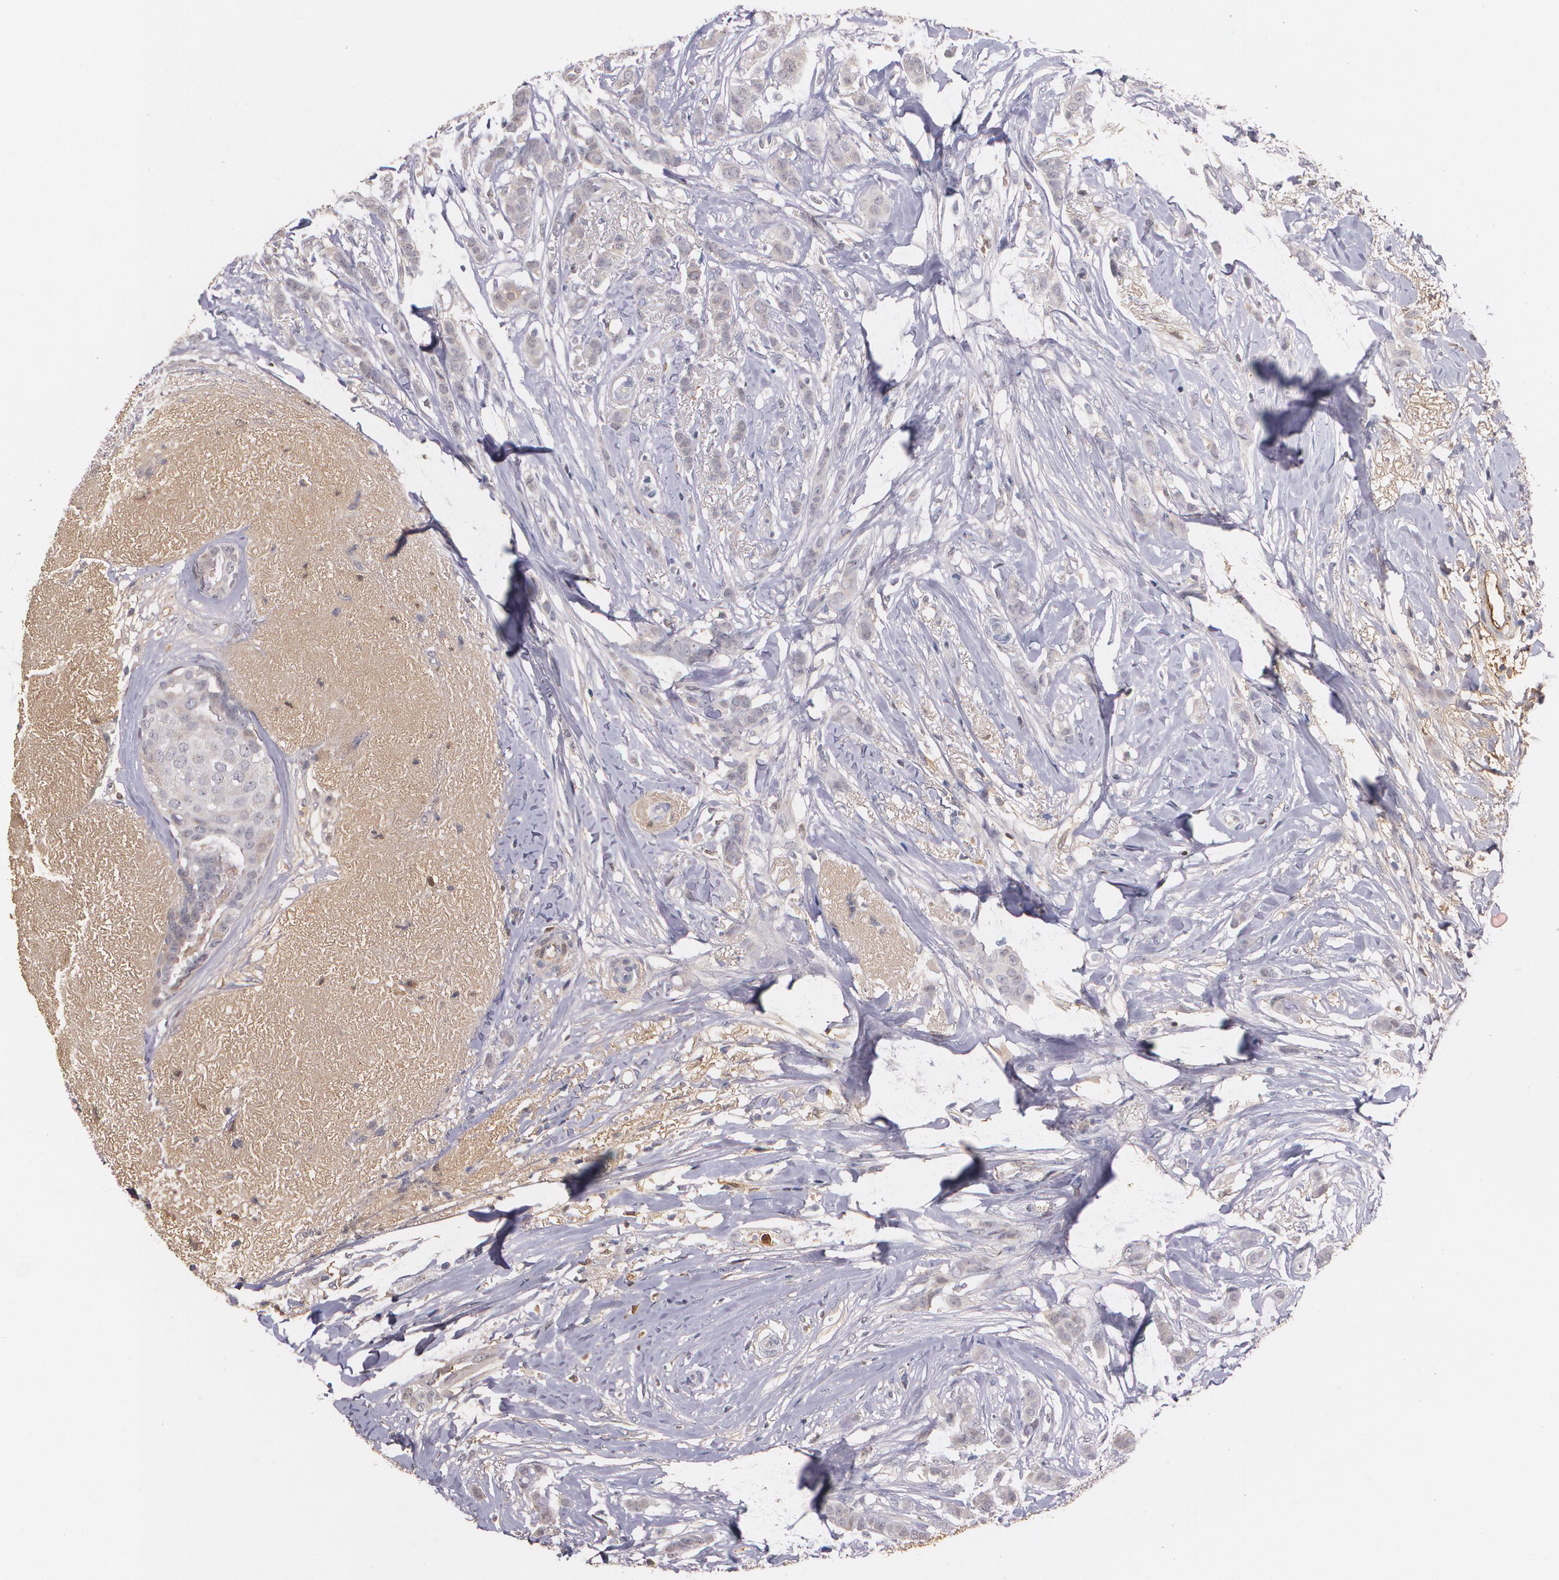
{"staining": {"intensity": "weak", "quantity": "25%-75%", "location": "cytoplasmic/membranous"}, "tissue": "breast cancer", "cell_type": "Tumor cells", "image_type": "cancer", "snomed": [{"axis": "morphology", "description": "Lobular carcinoma"}, {"axis": "topography", "description": "Breast"}], "caption": "The histopathology image demonstrates immunohistochemical staining of breast cancer. There is weak cytoplasmic/membranous staining is present in about 25%-75% of tumor cells.", "gene": "PTS", "patient": {"sex": "female", "age": 55}}